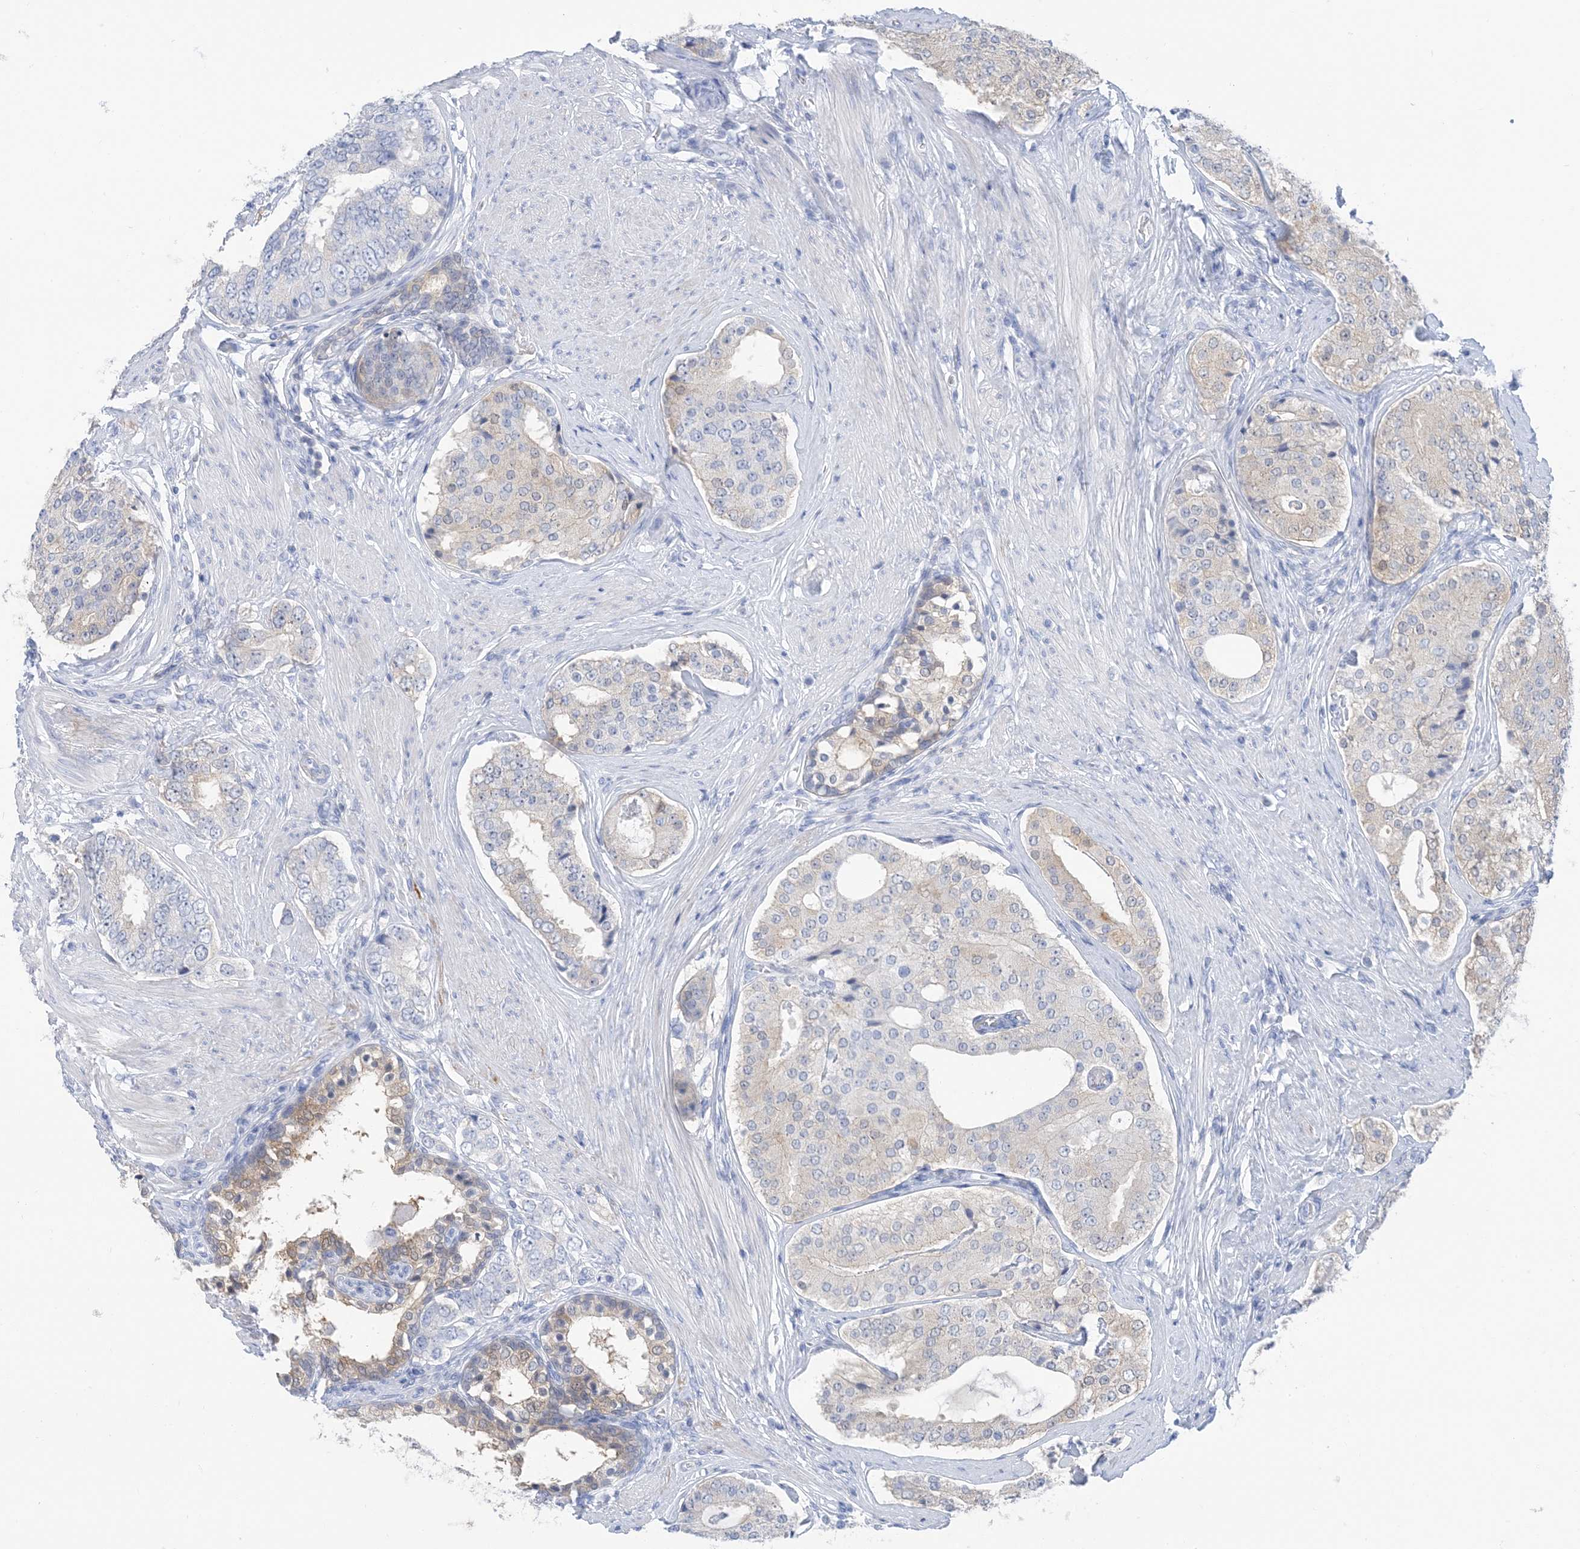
{"staining": {"intensity": "negative", "quantity": "none", "location": "none"}, "tissue": "prostate cancer", "cell_type": "Tumor cells", "image_type": "cancer", "snomed": [{"axis": "morphology", "description": "Adenocarcinoma, High grade"}, {"axis": "topography", "description": "Prostate"}], "caption": "Photomicrograph shows no significant protein positivity in tumor cells of high-grade adenocarcinoma (prostate).", "gene": "SH3YL1", "patient": {"sex": "male", "age": 56}}